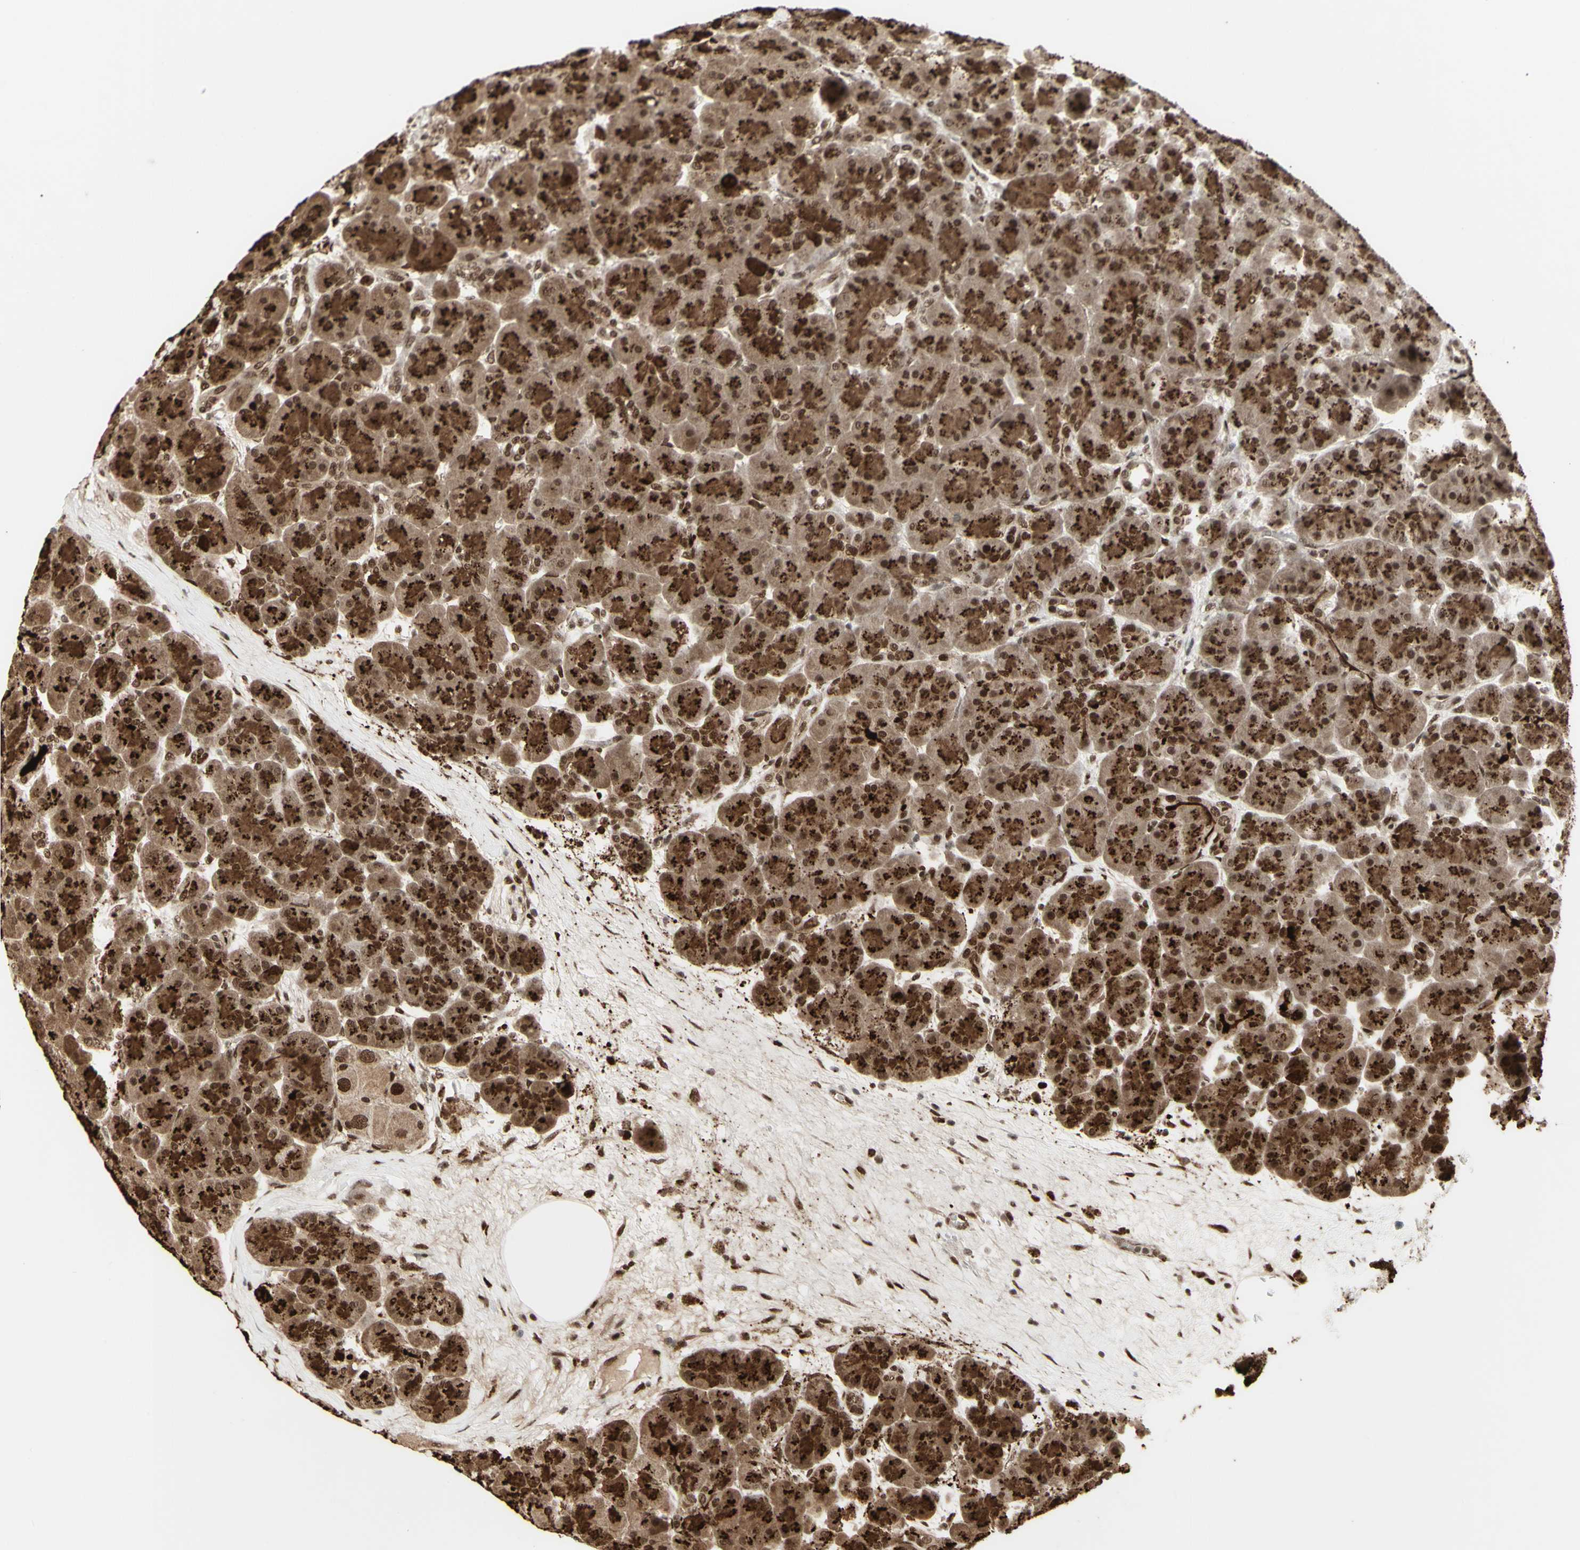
{"staining": {"intensity": "strong", "quantity": ">75%", "location": "cytoplasmic/membranous,nuclear"}, "tissue": "pancreas", "cell_type": "Exocrine glandular cells", "image_type": "normal", "snomed": [{"axis": "morphology", "description": "Normal tissue, NOS"}, {"axis": "topography", "description": "Pancreas"}], "caption": "Brown immunohistochemical staining in unremarkable human pancreas shows strong cytoplasmic/membranous,nuclear positivity in approximately >75% of exocrine glandular cells.", "gene": "CBX1", "patient": {"sex": "male", "age": 66}}